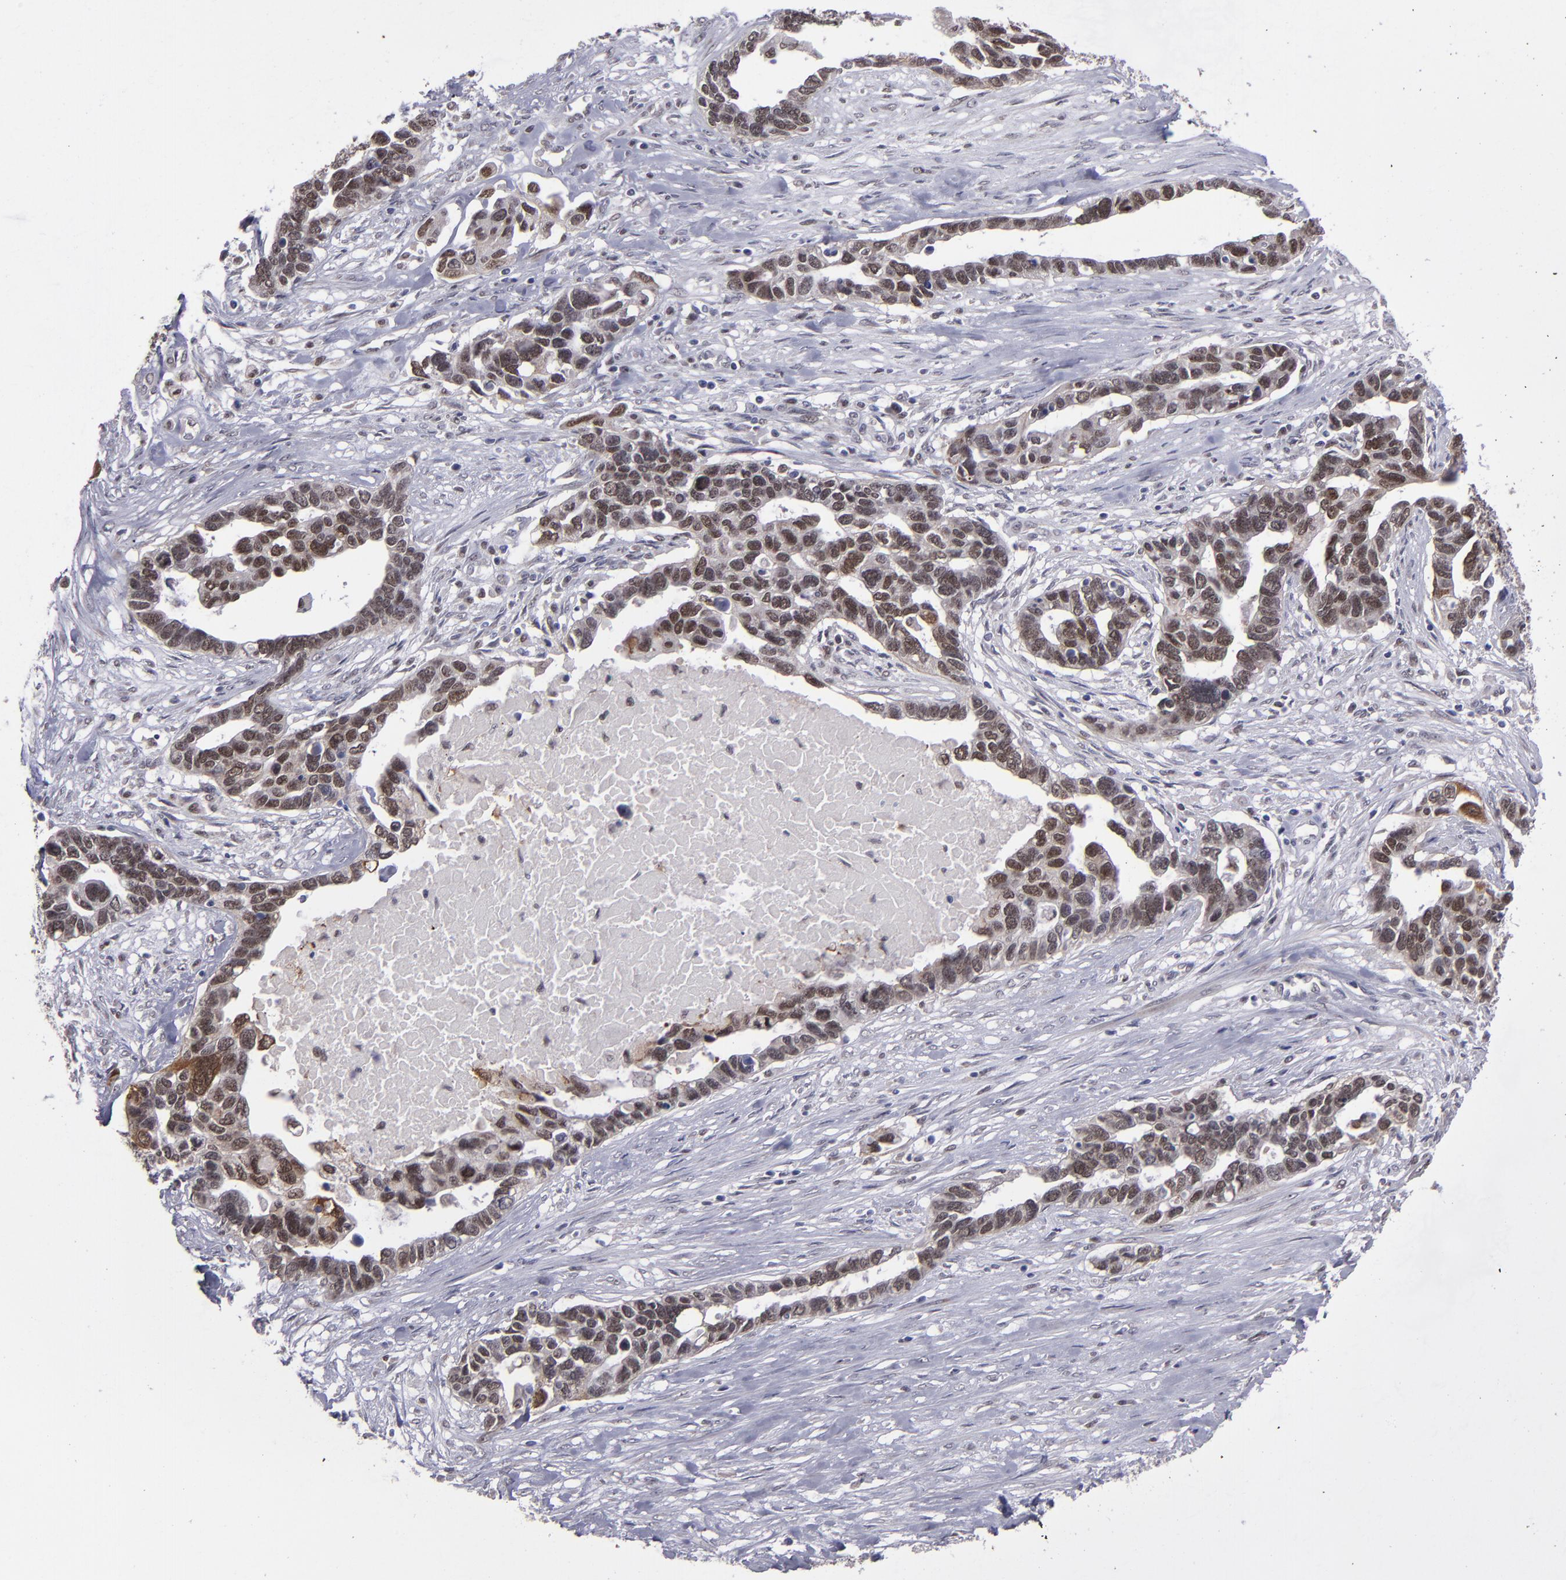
{"staining": {"intensity": "moderate", "quantity": ">75%", "location": "nuclear"}, "tissue": "ovarian cancer", "cell_type": "Tumor cells", "image_type": "cancer", "snomed": [{"axis": "morphology", "description": "Cystadenocarcinoma, serous, NOS"}, {"axis": "topography", "description": "Ovary"}], "caption": "Immunohistochemical staining of ovarian cancer shows medium levels of moderate nuclear expression in approximately >75% of tumor cells. Using DAB (brown) and hematoxylin (blue) stains, captured at high magnification using brightfield microscopy.", "gene": "RREB1", "patient": {"sex": "female", "age": 54}}